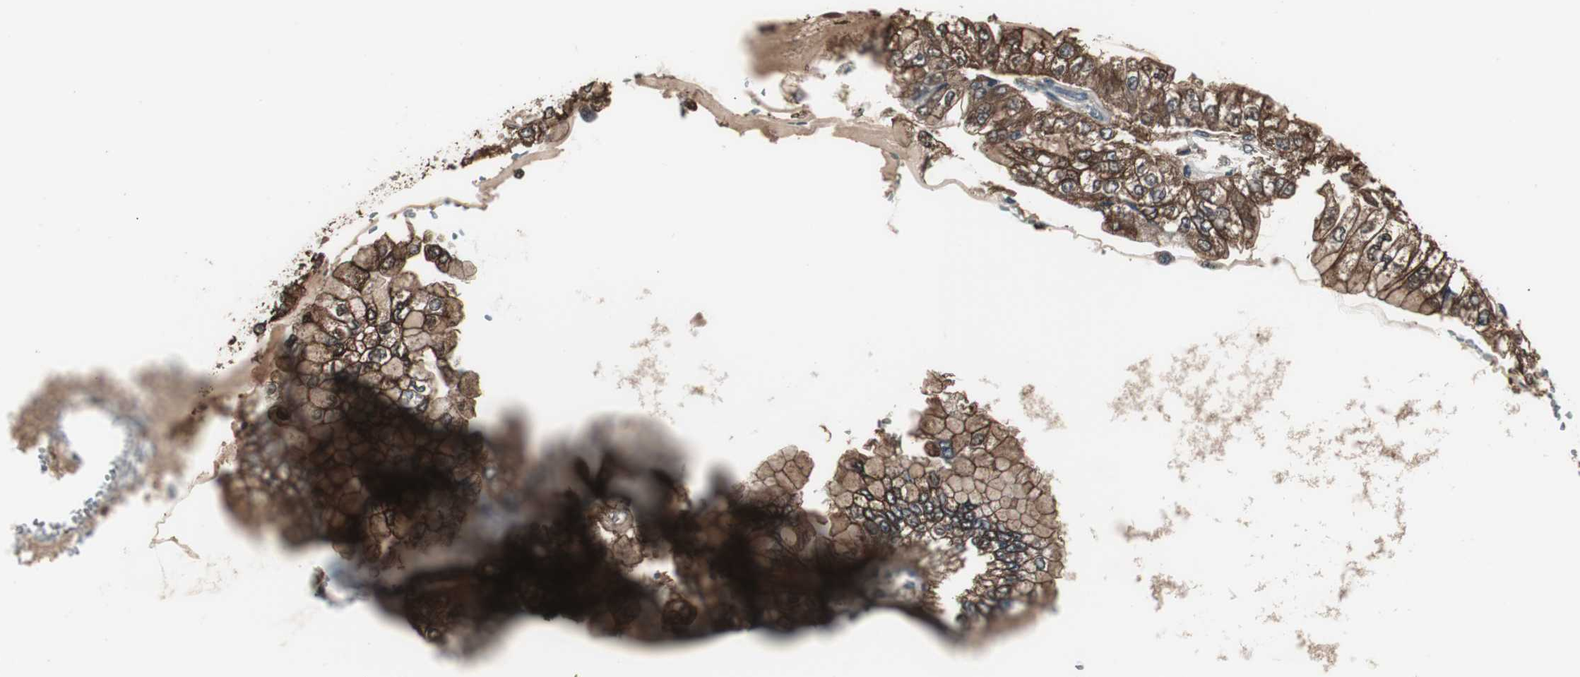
{"staining": {"intensity": "strong", "quantity": ">75%", "location": "cytoplasmic/membranous"}, "tissue": "liver cancer", "cell_type": "Tumor cells", "image_type": "cancer", "snomed": [{"axis": "morphology", "description": "Cholangiocarcinoma"}, {"axis": "topography", "description": "Liver"}], "caption": "Cholangiocarcinoma (liver) tissue demonstrates strong cytoplasmic/membranous staining in approximately >75% of tumor cells", "gene": "CAPNS1", "patient": {"sex": "female", "age": 79}}